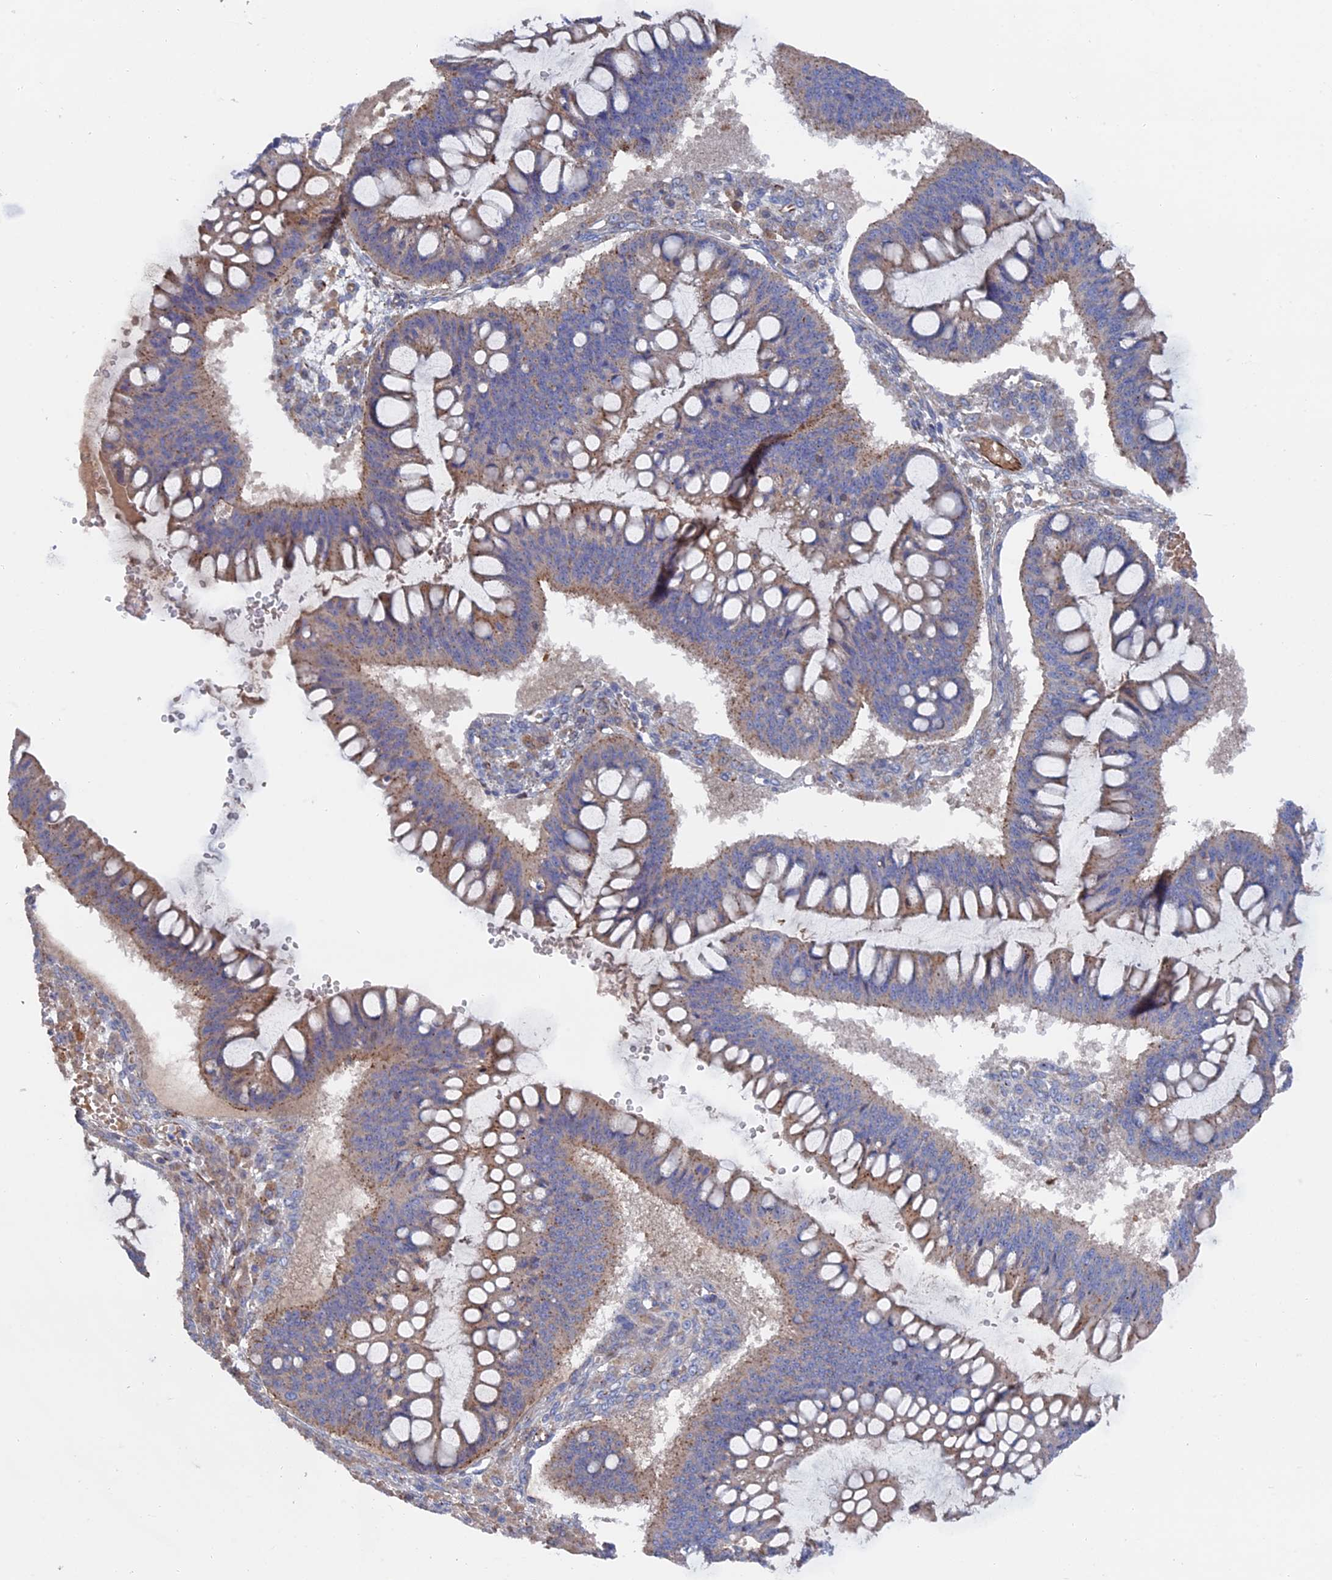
{"staining": {"intensity": "weak", "quantity": ">75%", "location": "cytoplasmic/membranous"}, "tissue": "ovarian cancer", "cell_type": "Tumor cells", "image_type": "cancer", "snomed": [{"axis": "morphology", "description": "Cystadenocarcinoma, mucinous, NOS"}, {"axis": "topography", "description": "Ovary"}], "caption": "Immunohistochemical staining of ovarian mucinous cystadenocarcinoma exhibits low levels of weak cytoplasmic/membranous protein expression in about >75% of tumor cells. (brown staining indicates protein expression, while blue staining denotes nuclei).", "gene": "SMG9", "patient": {"sex": "female", "age": 73}}